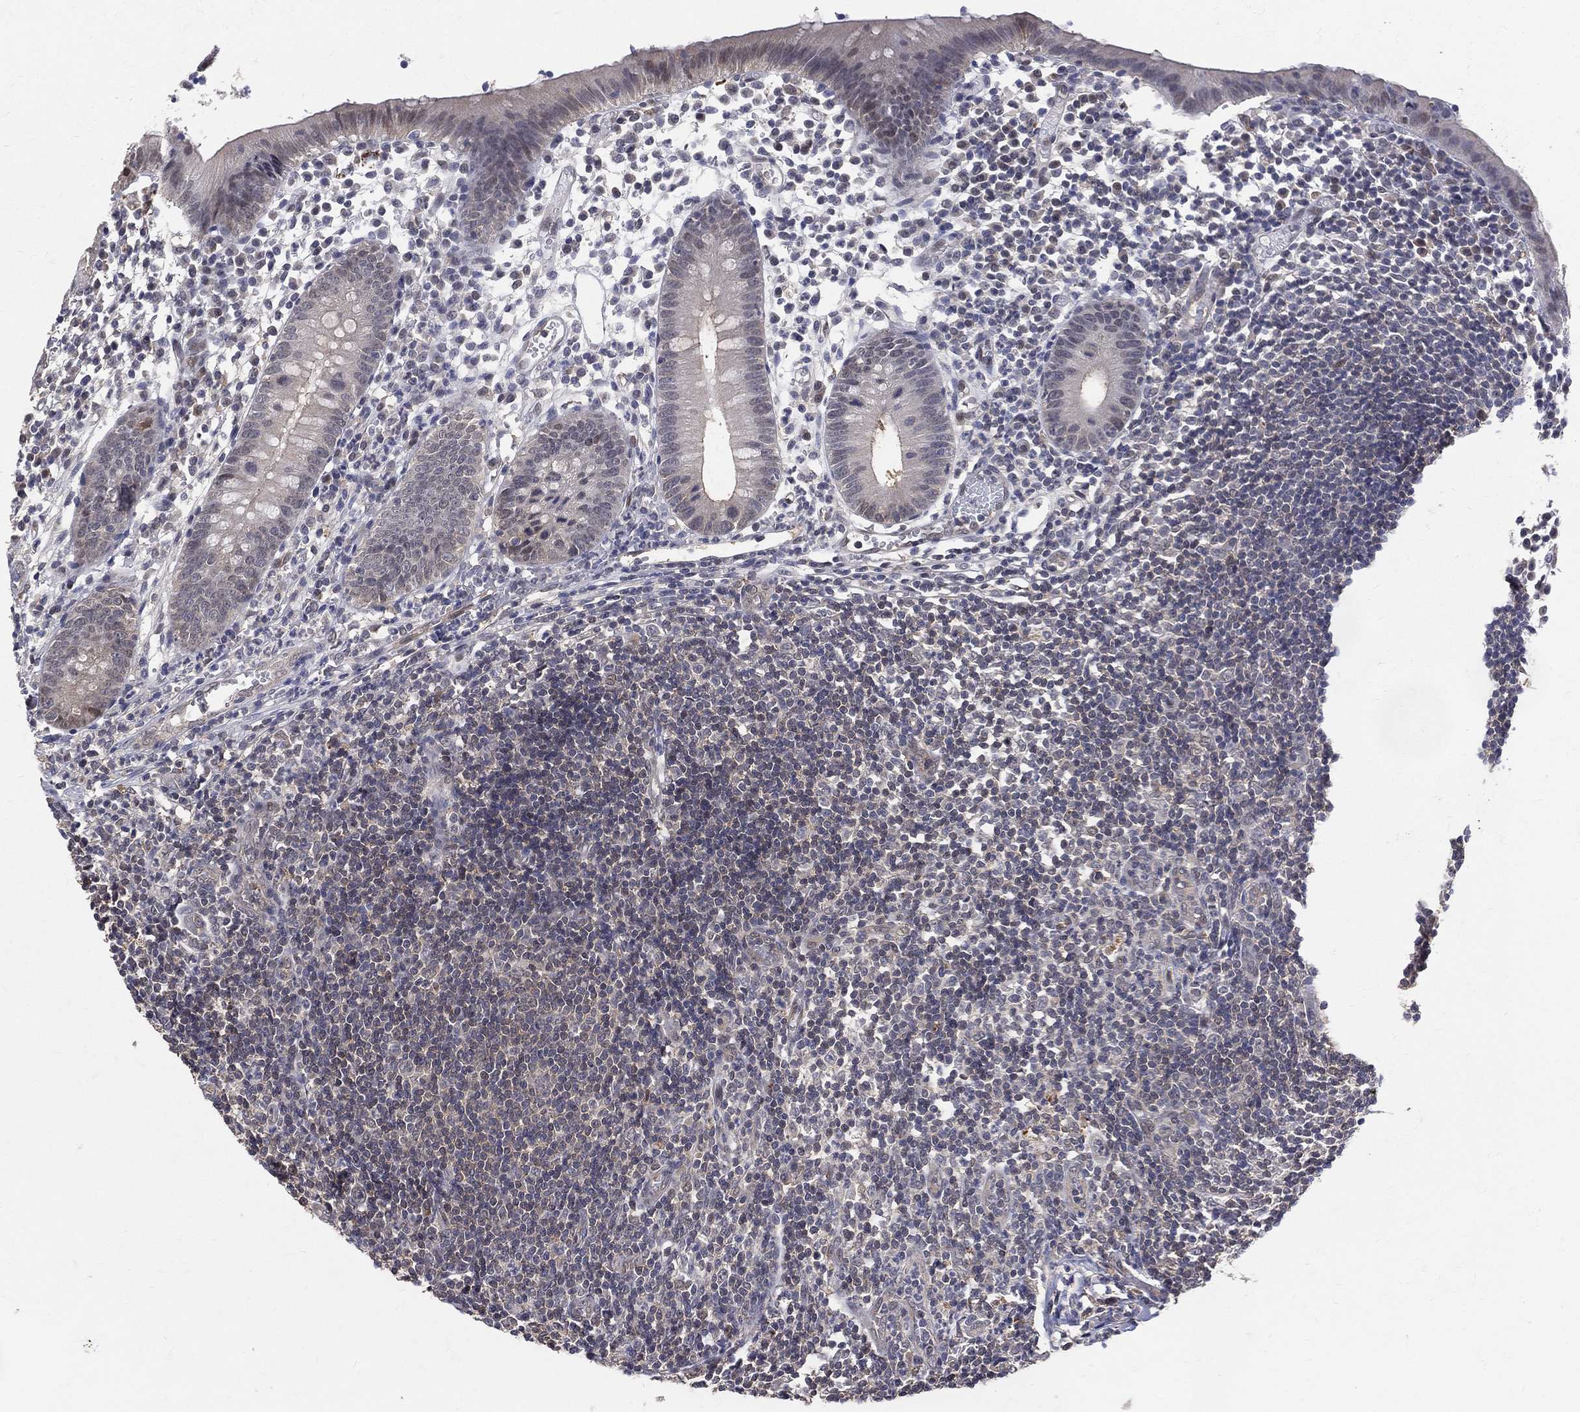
{"staining": {"intensity": "negative", "quantity": "none", "location": "none"}, "tissue": "appendix", "cell_type": "Glandular cells", "image_type": "normal", "snomed": [{"axis": "morphology", "description": "Normal tissue, NOS"}, {"axis": "topography", "description": "Appendix"}], "caption": "Image shows no protein staining in glandular cells of unremarkable appendix. (DAB immunohistochemistry (IHC) with hematoxylin counter stain).", "gene": "GMPR2", "patient": {"sex": "female", "age": 40}}